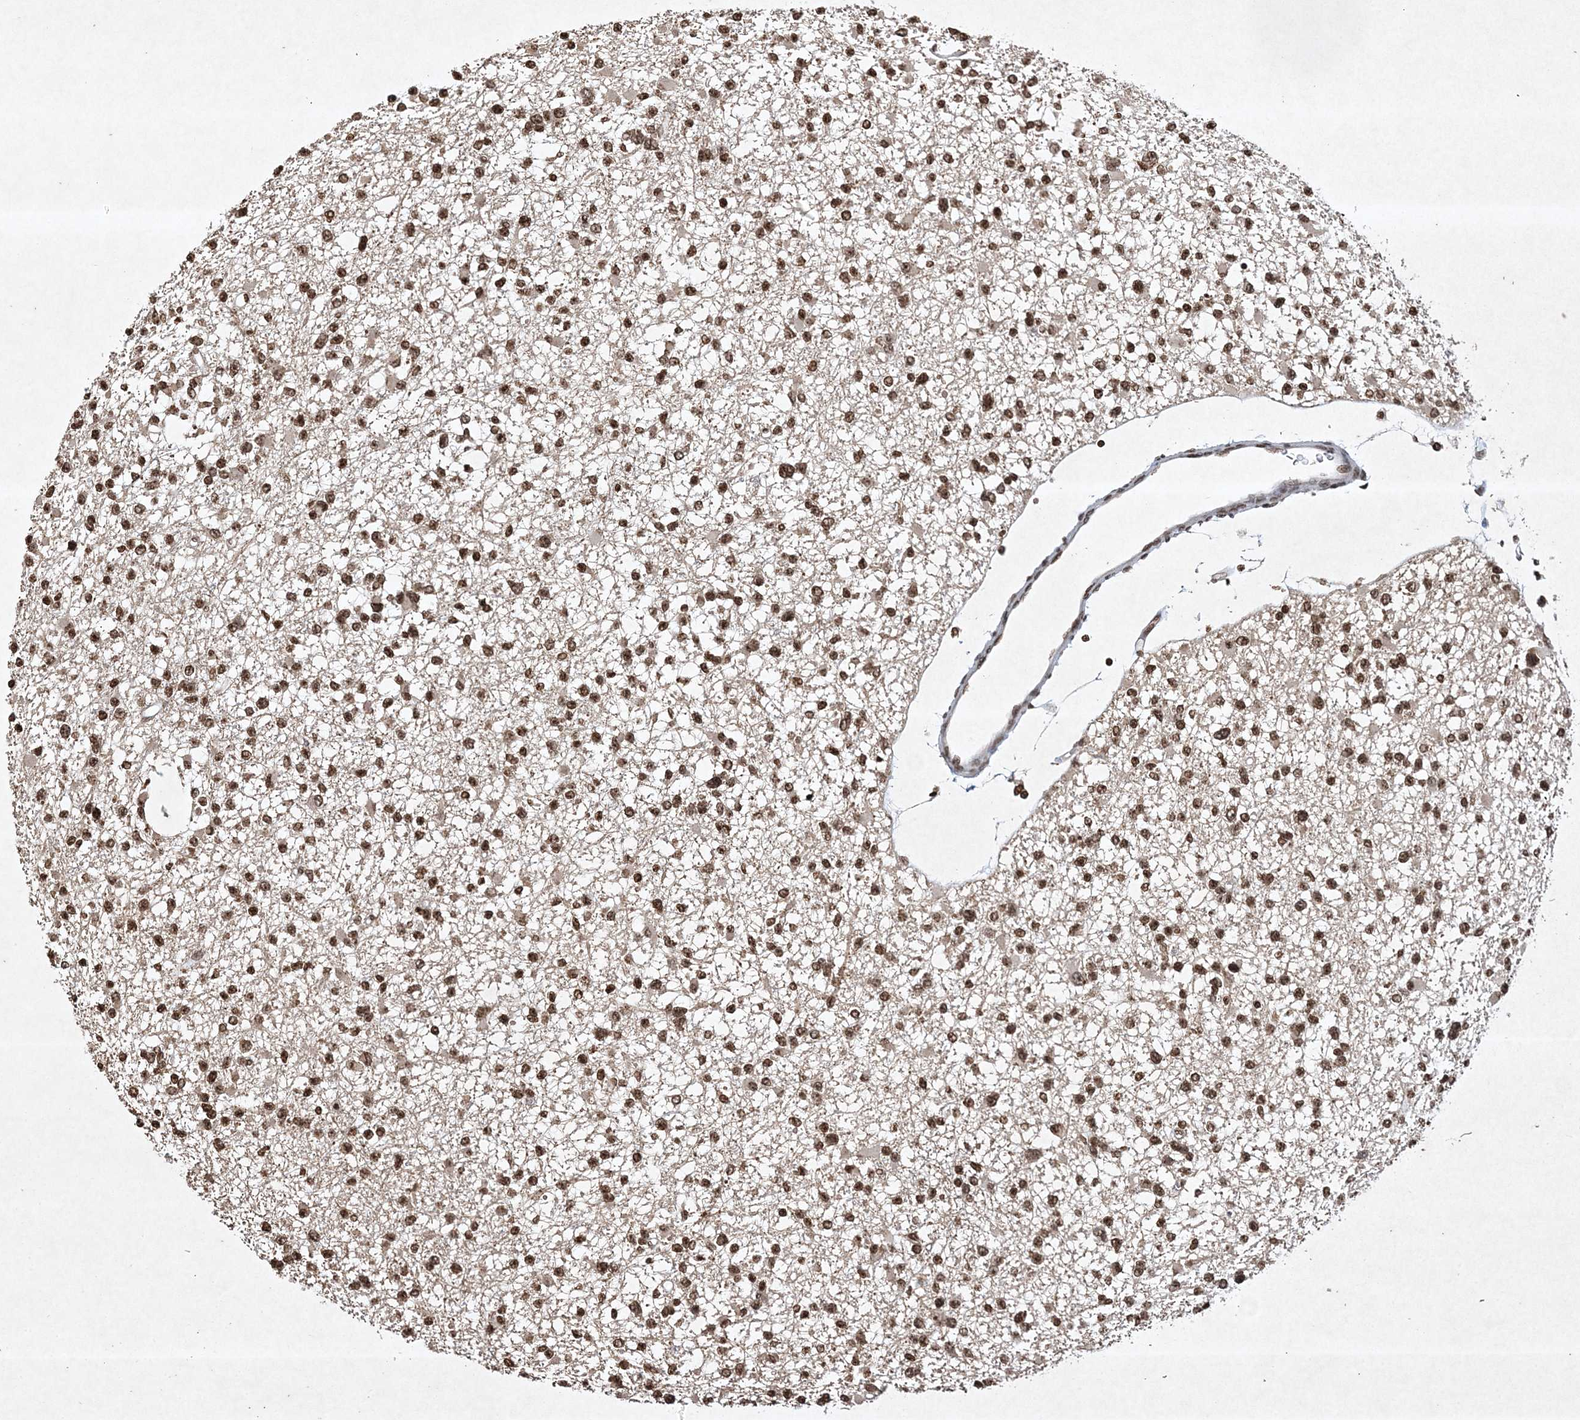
{"staining": {"intensity": "moderate", "quantity": ">75%", "location": "nuclear"}, "tissue": "glioma", "cell_type": "Tumor cells", "image_type": "cancer", "snomed": [{"axis": "morphology", "description": "Glioma, malignant, Low grade"}, {"axis": "topography", "description": "Brain"}], "caption": "DAB immunohistochemical staining of human glioma exhibits moderate nuclear protein expression in approximately >75% of tumor cells. (brown staining indicates protein expression, while blue staining denotes nuclei).", "gene": "NEDD9", "patient": {"sex": "female", "age": 22}}